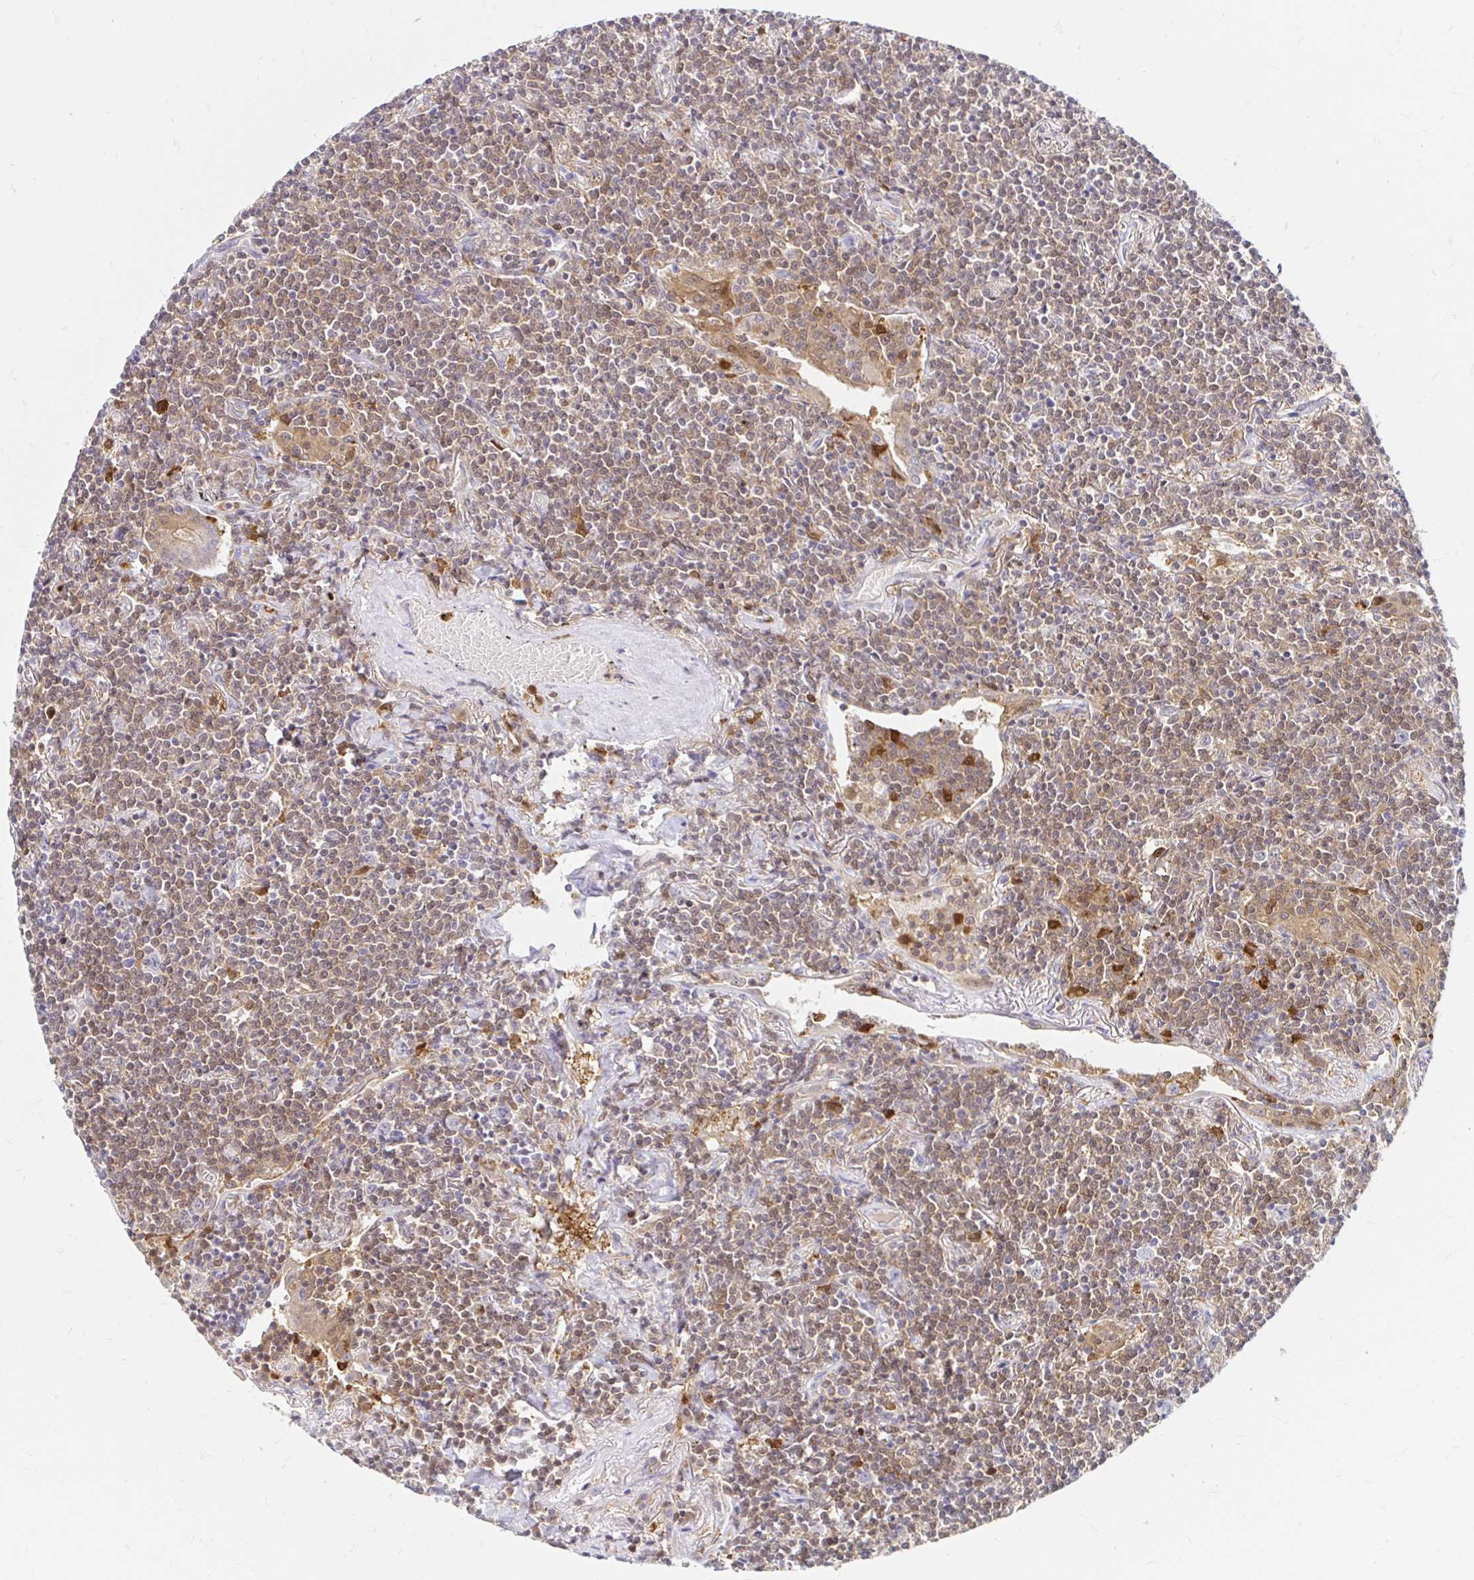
{"staining": {"intensity": "weak", "quantity": ">75%", "location": "cytoplasmic/membranous"}, "tissue": "lymphoma", "cell_type": "Tumor cells", "image_type": "cancer", "snomed": [{"axis": "morphology", "description": "Malignant lymphoma, non-Hodgkin's type, Low grade"}, {"axis": "topography", "description": "Lung"}], "caption": "An IHC image of neoplastic tissue is shown. Protein staining in brown shows weak cytoplasmic/membranous positivity in low-grade malignant lymphoma, non-Hodgkin's type within tumor cells. Immunohistochemistry (ihc) stains the protein of interest in brown and the nuclei are stained blue.", "gene": "PYCARD", "patient": {"sex": "female", "age": 71}}